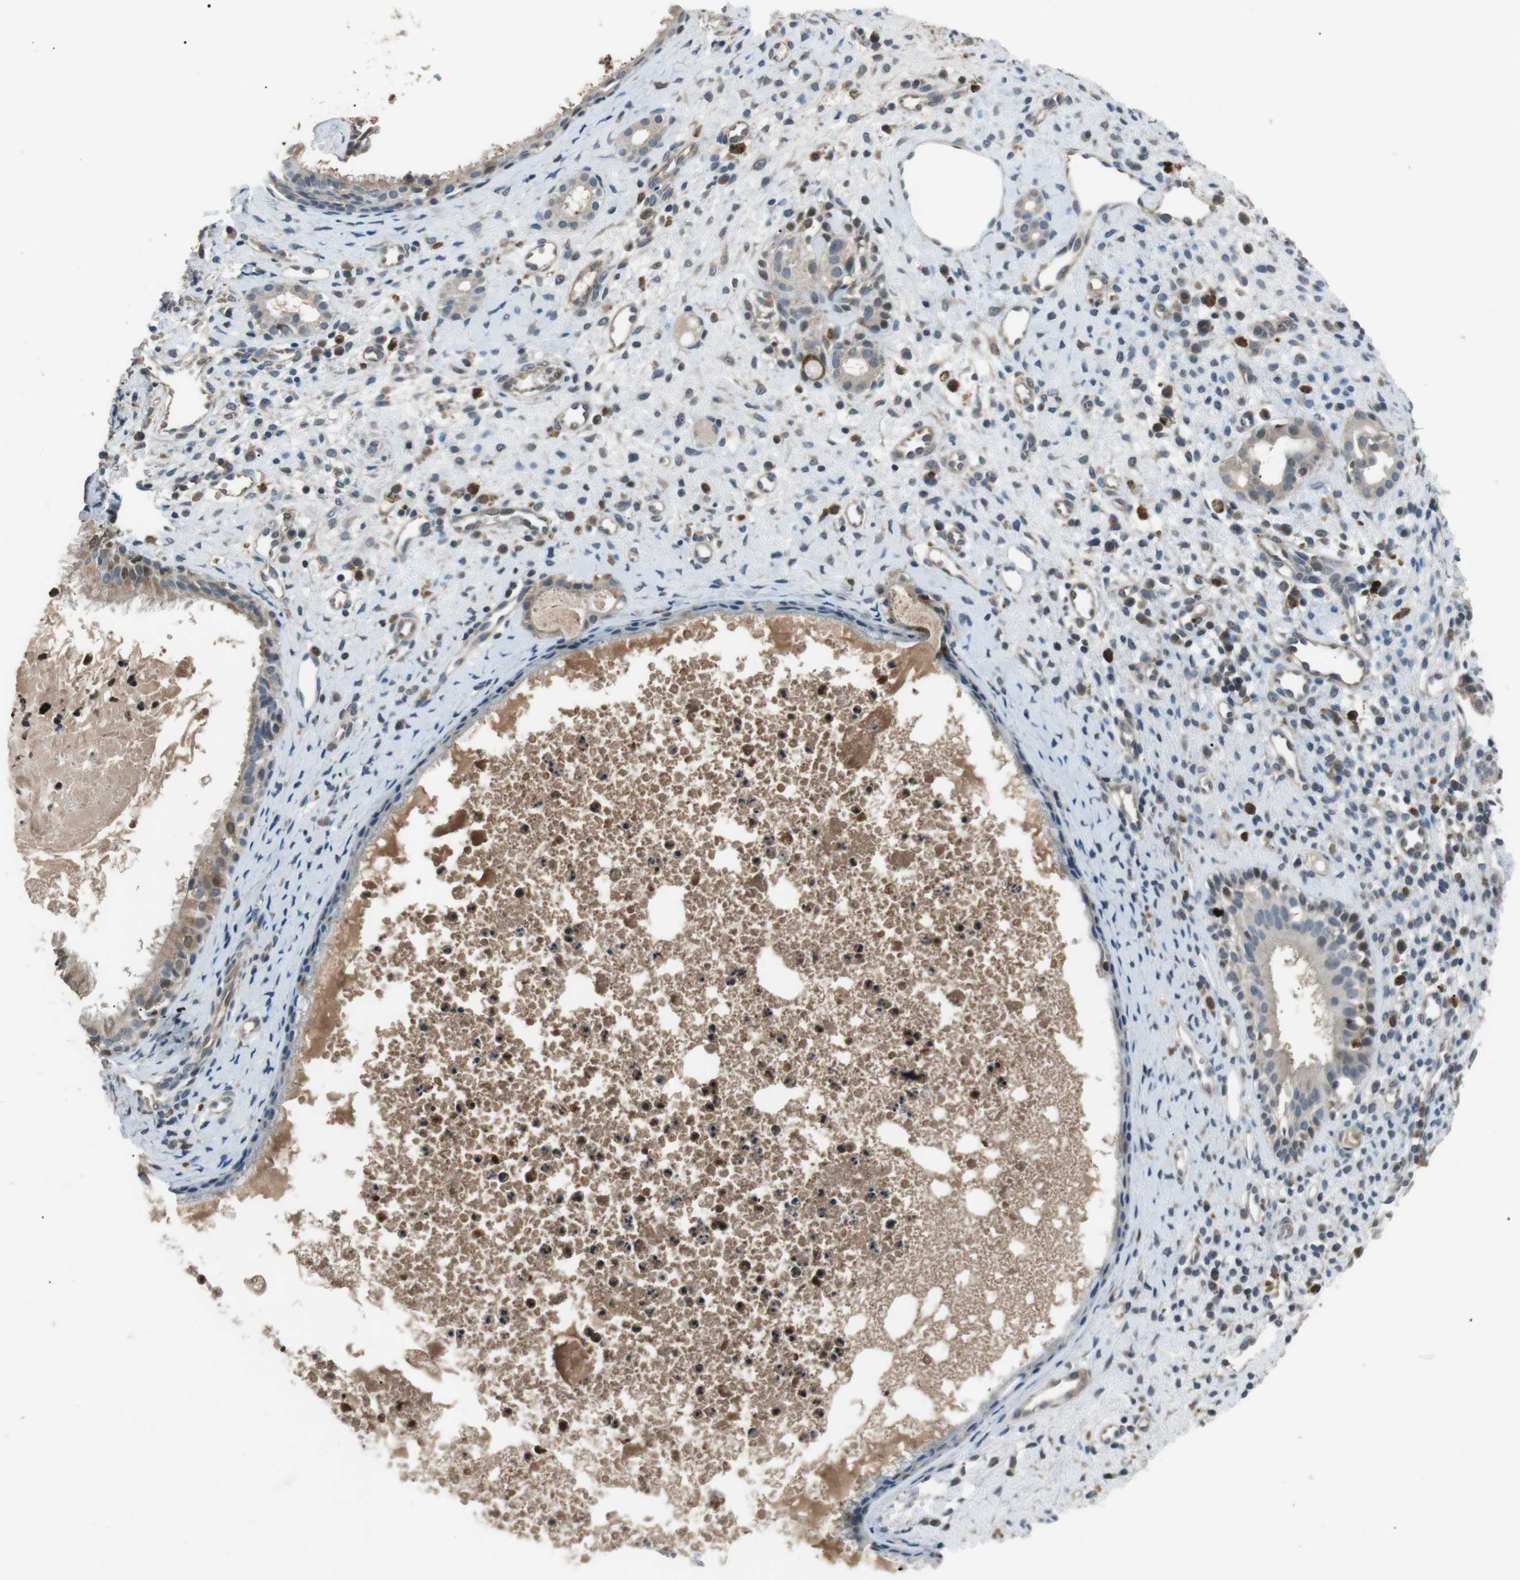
{"staining": {"intensity": "moderate", "quantity": "25%-75%", "location": "cytoplasmic/membranous"}, "tissue": "nasopharynx", "cell_type": "Respiratory epithelial cells", "image_type": "normal", "snomed": [{"axis": "morphology", "description": "Normal tissue, NOS"}, {"axis": "topography", "description": "Nasopharynx"}], "caption": "The histopathology image exhibits immunohistochemical staining of unremarkable nasopharynx. There is moderate cytoplasmic/membranous staining is identified in about 25%-75% of respiratory epithelial cells.", "gene": "NEK7", "patient": {"sex": "male", "age": 22}}